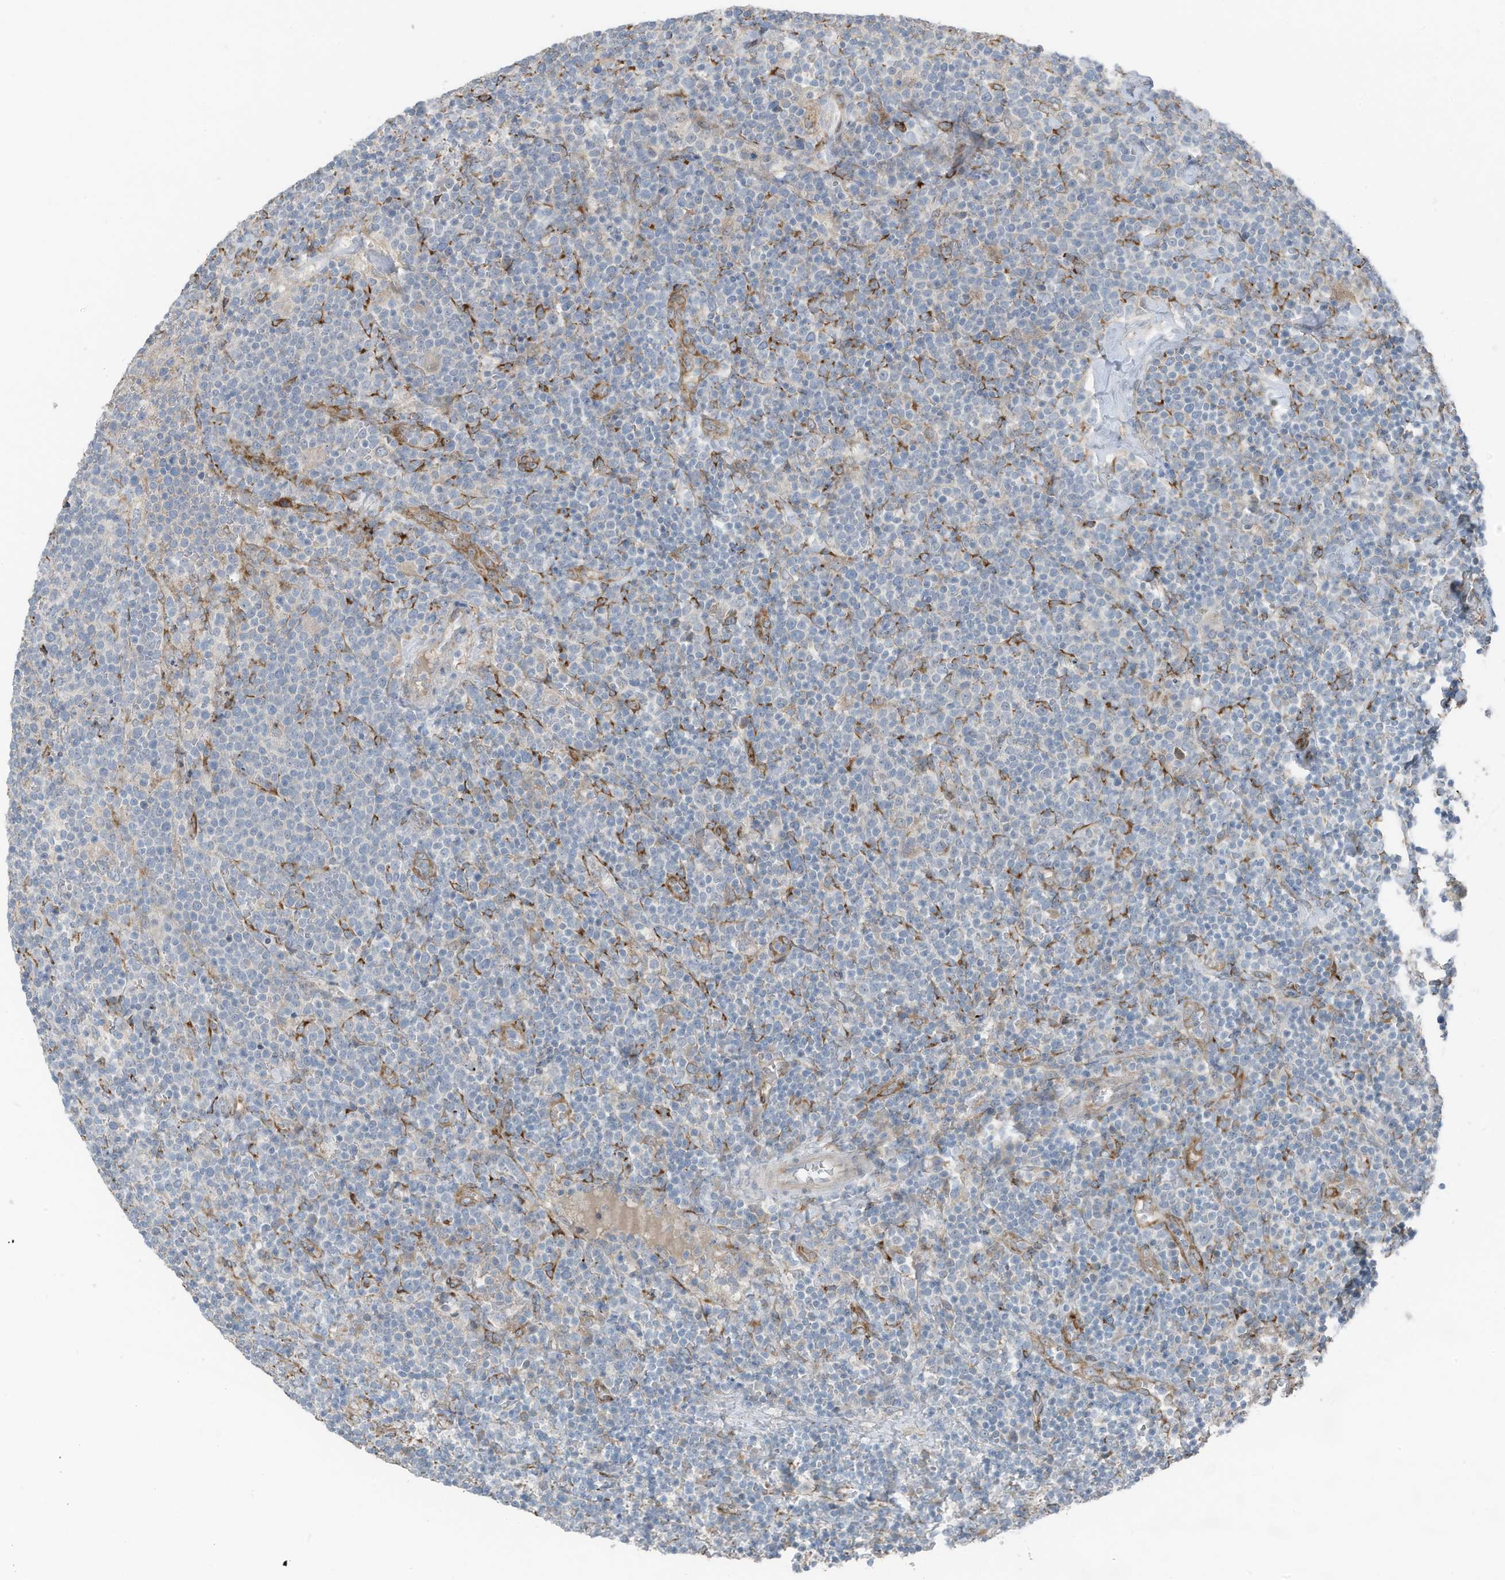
{"staining": {"intensity": "negative", "quantity": "none", "location": "none"}, "tissue": "lymphoma", "cell_type": "Tumor cells", "image_type": "cancer", "snomed": [{"axis": "morphology", "description": "Malignant lymphoma, non-Hodgkin's type, High grade"}, {"axis": "topography", "description": "Lymph node"}], "caption": "Tumor cells show no significant expression in lymphoma. (Immunohistochemistry, brightfield microscopy, high magnification).", "gene": "ARHGEF33", "patient": {"sex": "male", "age": 61}}